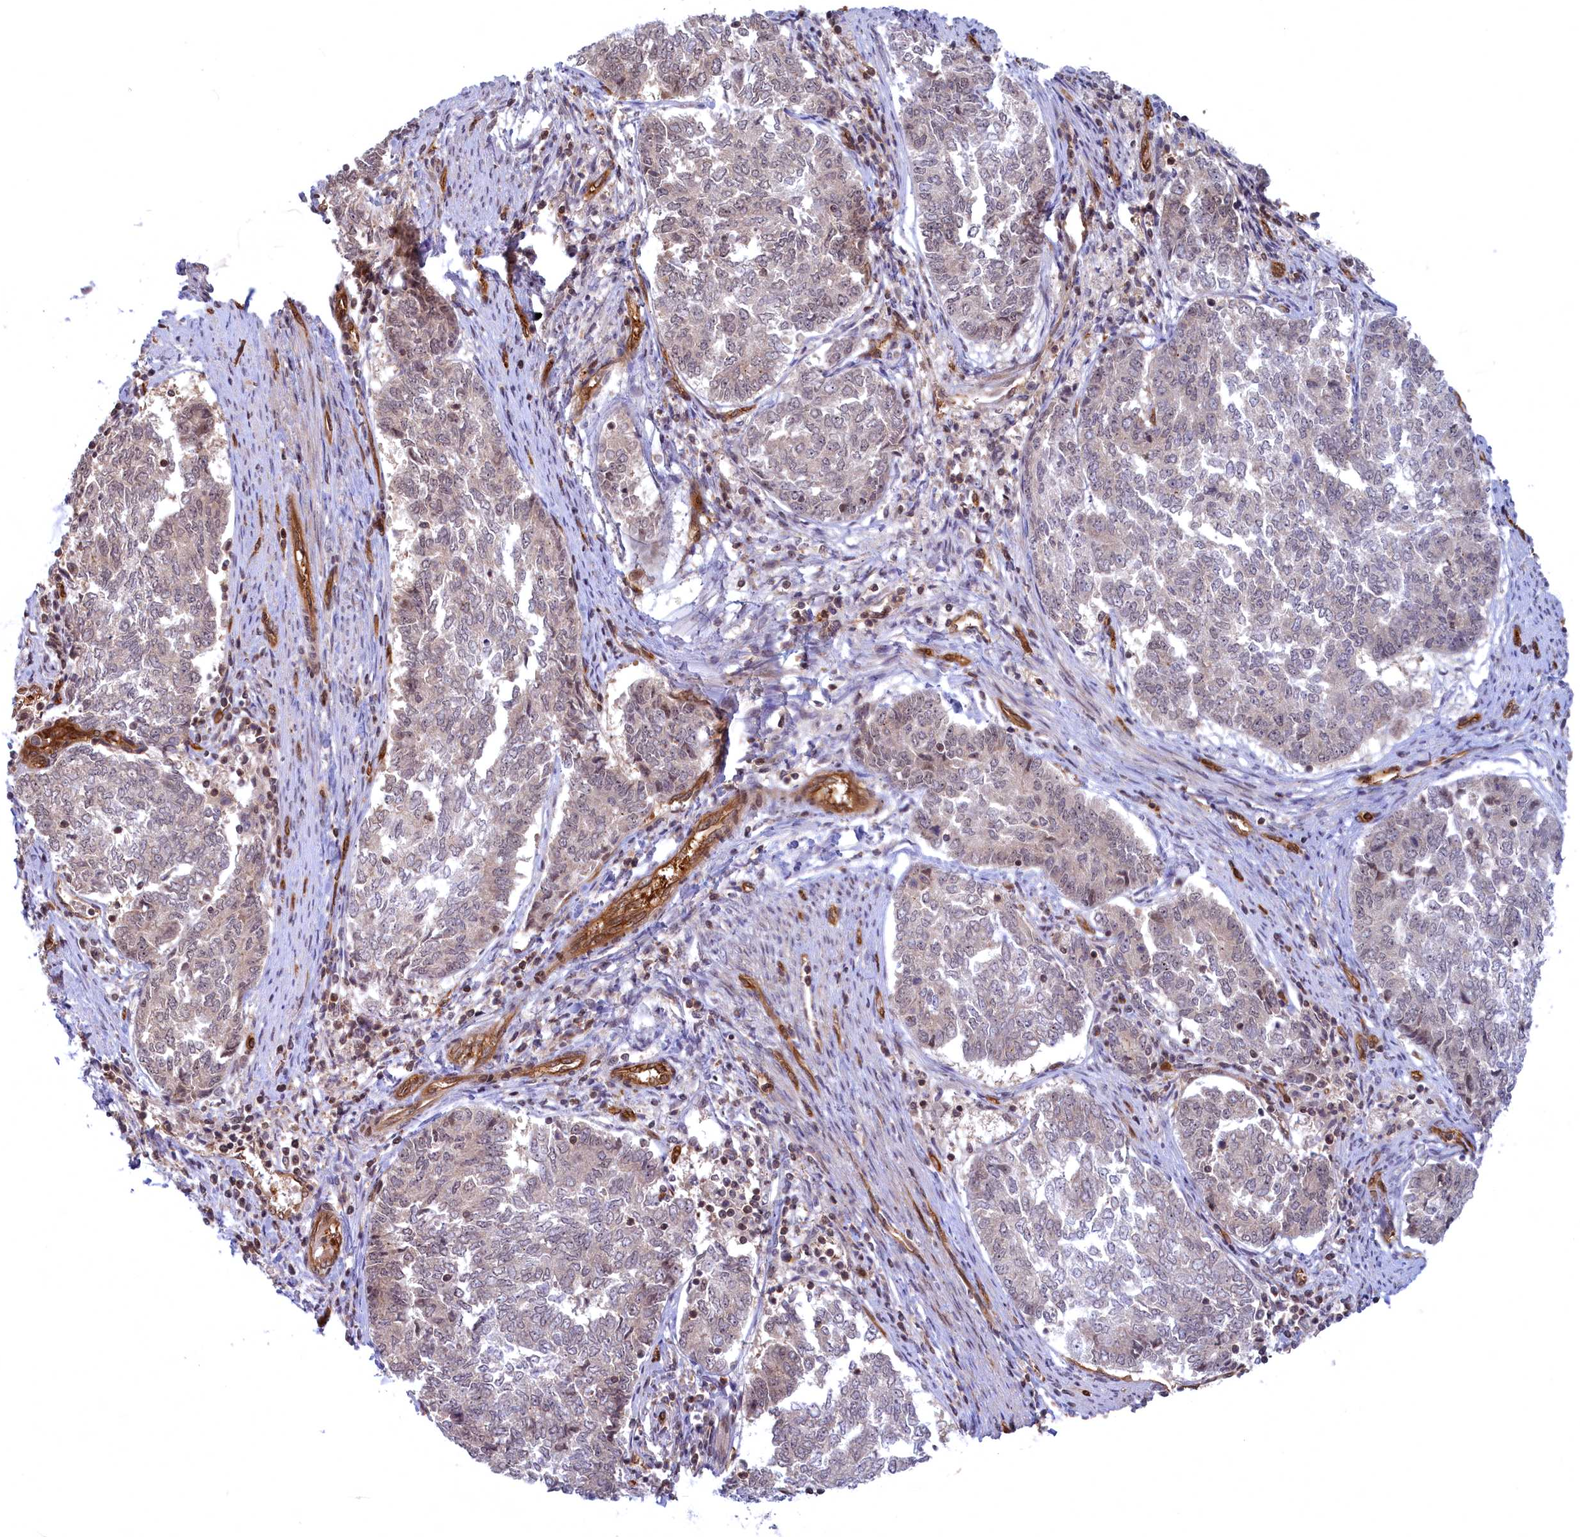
{"staining": {"intensity": "weak", "quantity": "25%-75%", "location": "cytoplasmic/membranous,nuclear"}, "tissue": "endometrial cancer", "cell_type": "Tumor cells", "image_type": "cancer", "snomed": [{"axis": "morphology", "description": "Adenocarcinoma, NOS"}, {"axis": "topography", "description": "Endometrium"}], "caption": "Immunohistochemistry (IHC) (DAB (3,3'-diaminobenzidine)) staining of human endometrial adenocarcinoma shows weak cytoplasmic/membranous and nuclear protein staining in about 25%-75% of tumor cells.", "gene": "SNRK", "patient": {"sex": "female", "age": 80}}